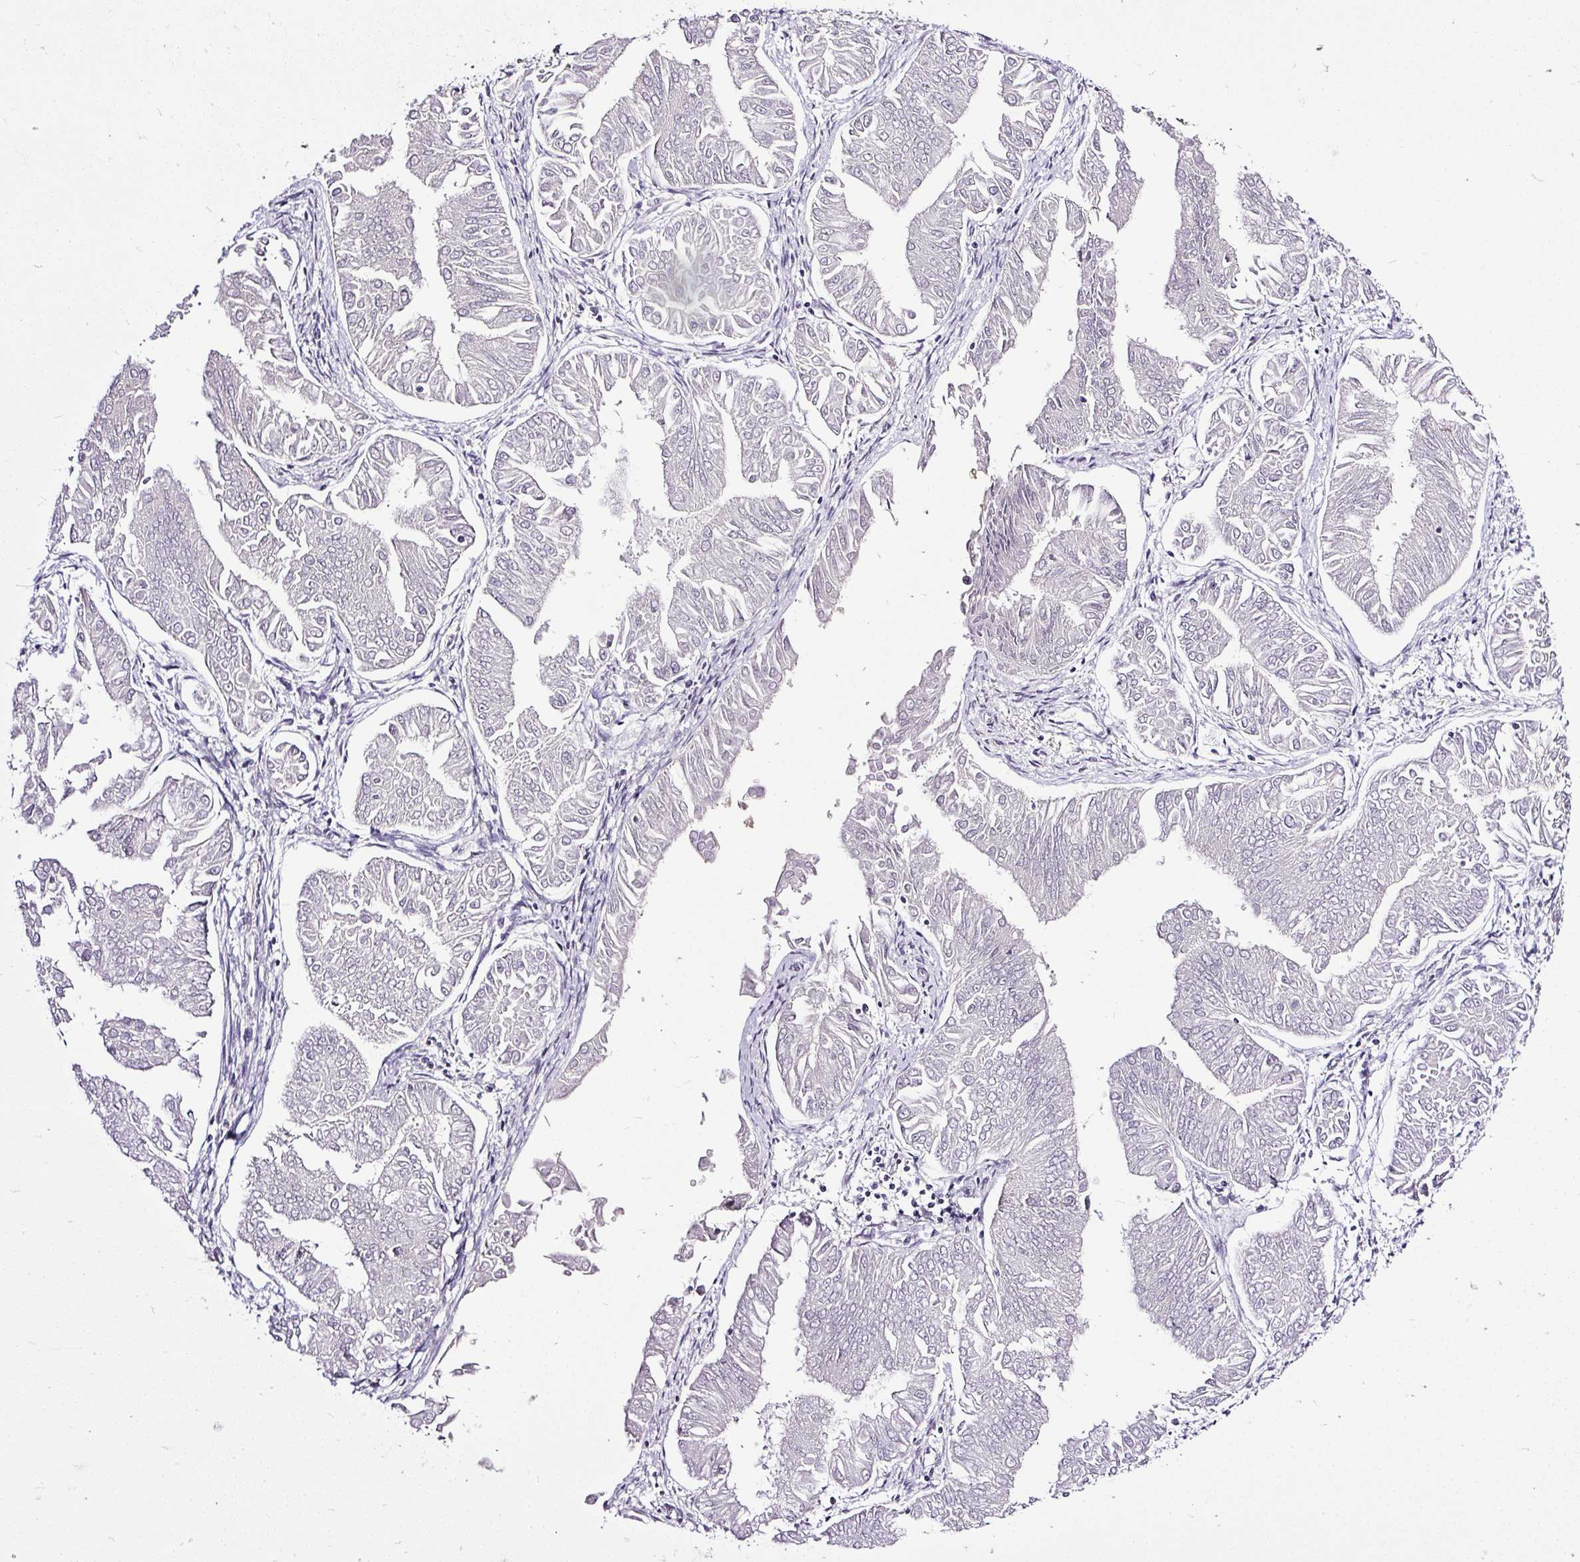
{"staining": {"intensity": "negative", "quantity": "none", "location": "none"}, "tissue": "endometrial cancer", "cell_type": "Tumor cells", "image_type": "cancer", "snomed": [{"axis": "morphology", "description": "Adenocarcinoma, NOS"}, {"axis": "topography", "description": "Endometrium"}], "caption": "This is an IHC photomicrograph of adenocarcinoma (endometrial). There is no staining in tumor cells.", "gene": "SMC4", "patient": {"sex": "female", "age": 53}}